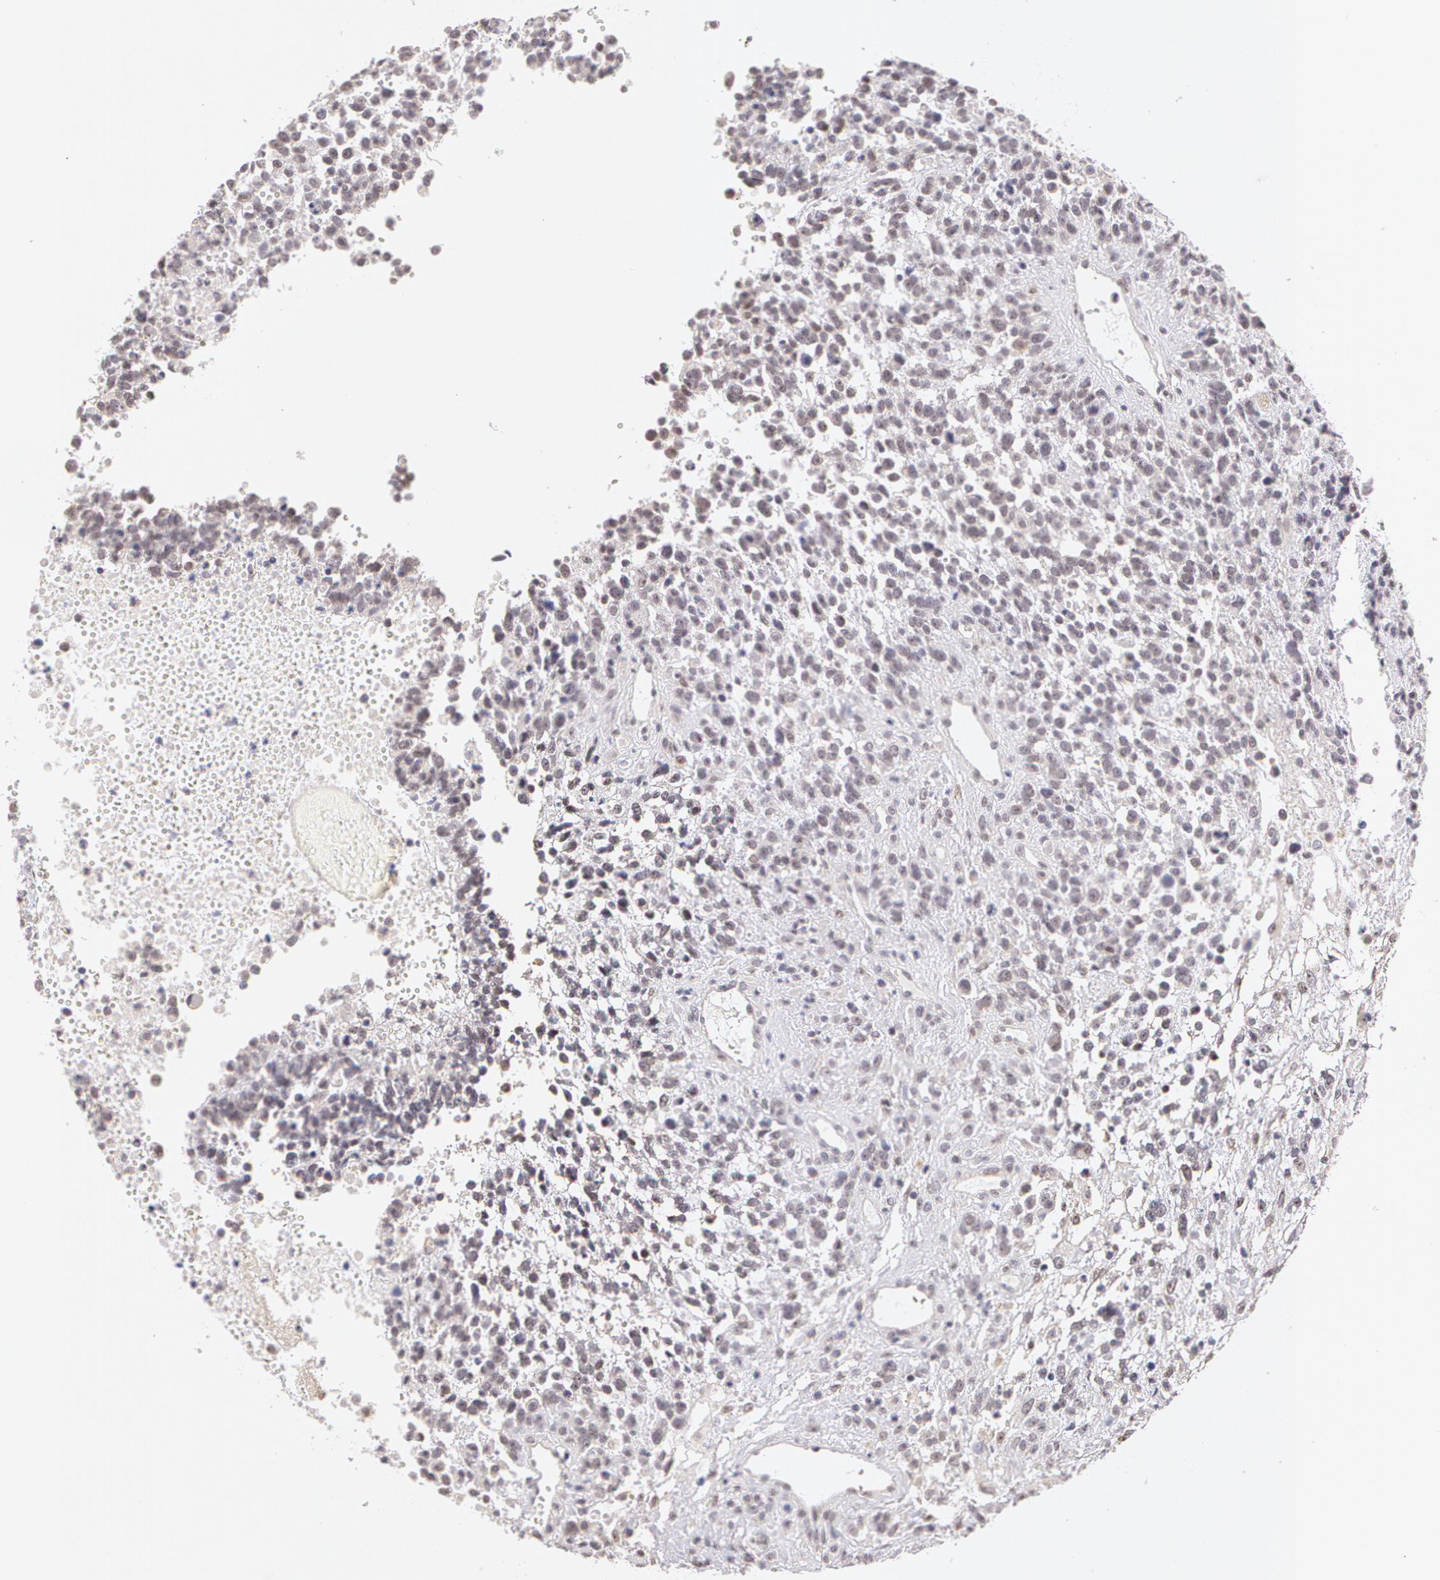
{"staining": {"intensity": "negative", "quantity": "none", "location": "none"}, "tissue": "glioma", "cell_type": "Tumor cells", "image_type": "cancer", "snomed": [{"axis": "morphology", "description": "Glioma, malignant, High grade"}, {"axis": "topography", "description": "Brain"}], "caption": "The histopathology image exhibits no significant positivity in tumor cells of glioma.", "gene": "ZNF597", "patient": {"sex": "male", "age": 66}}